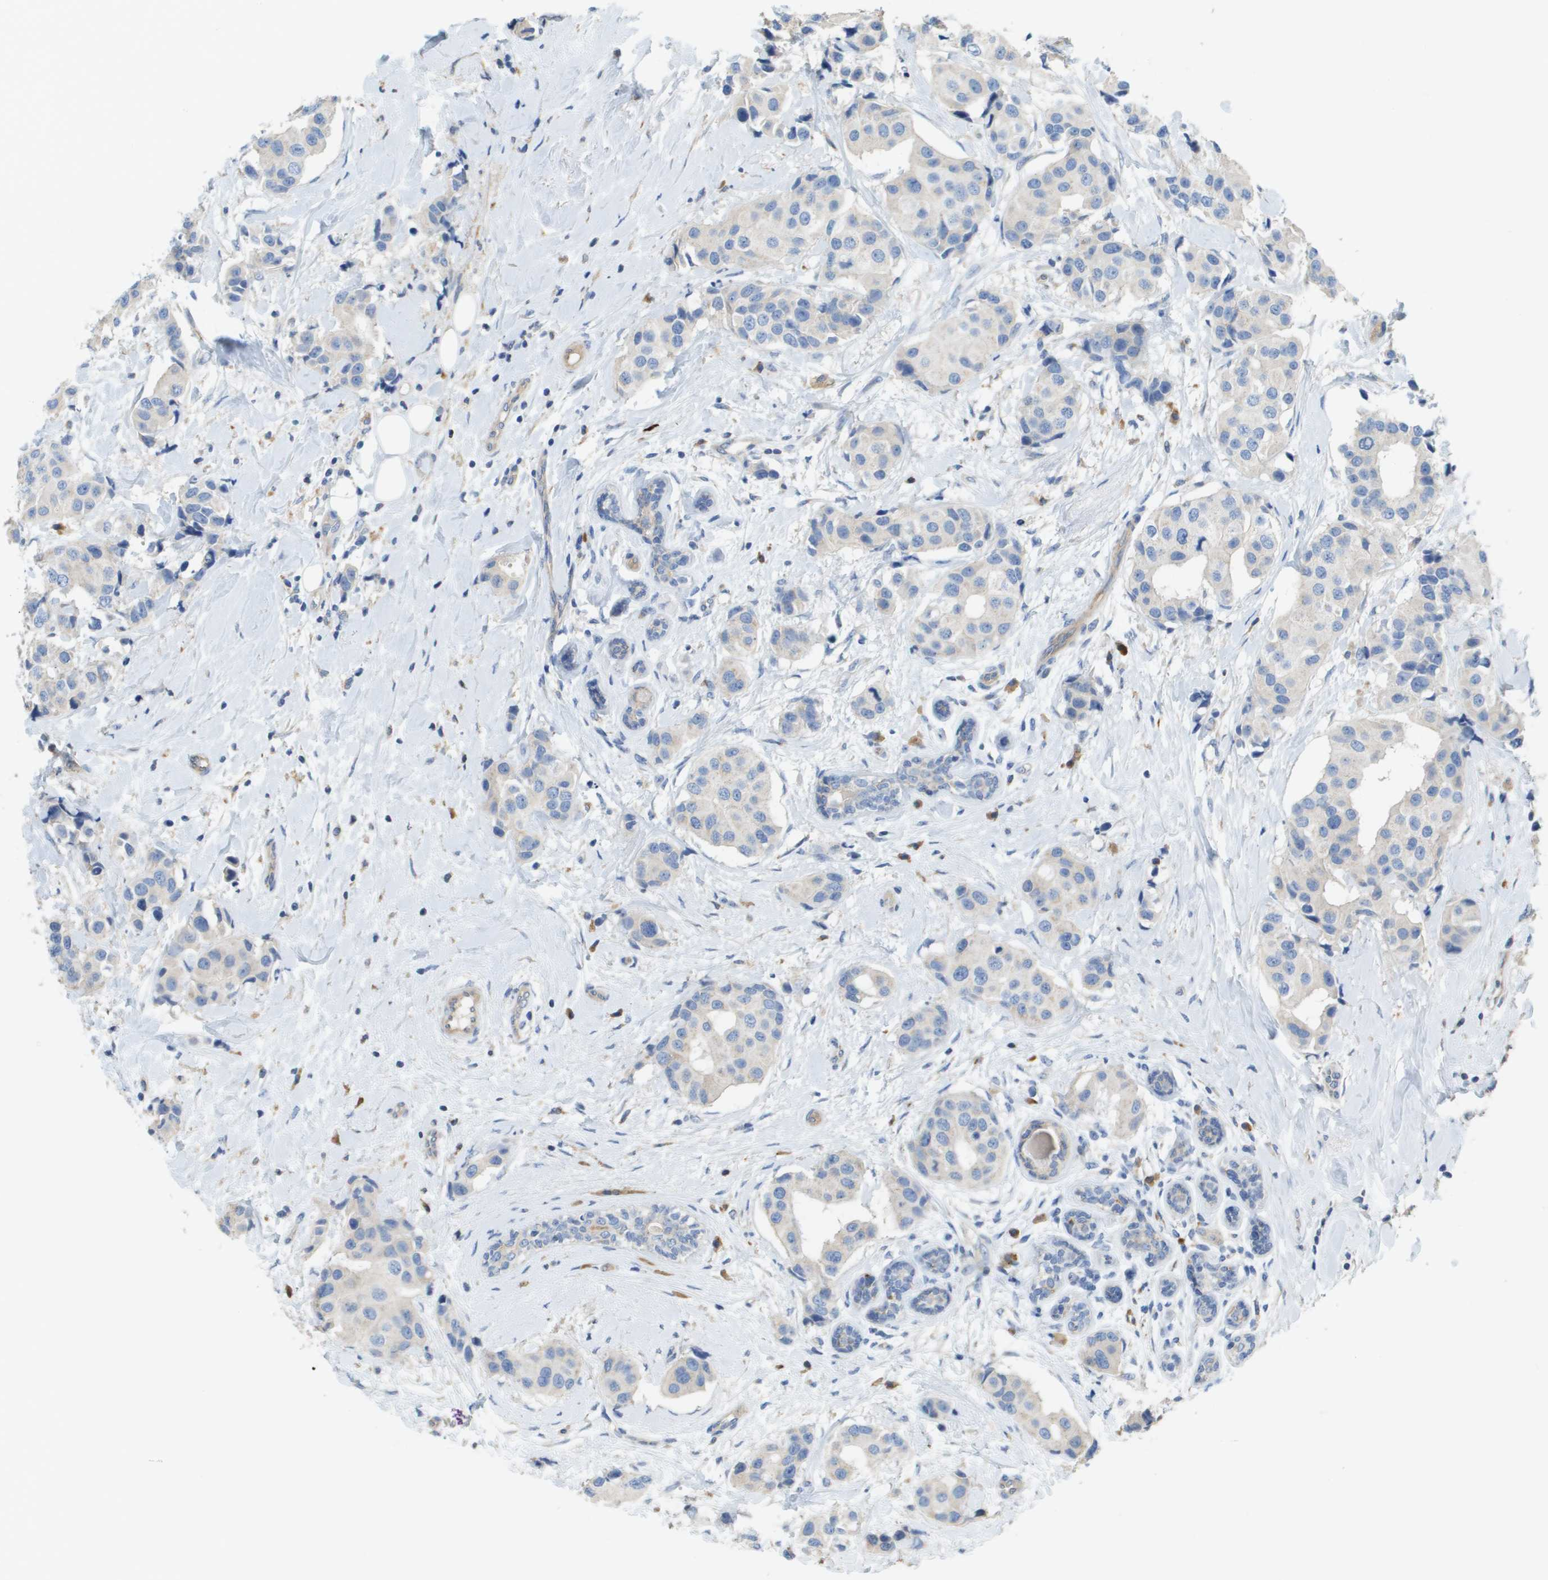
{"staining": {"intensity": "negative", "quantity": "none", "location": "none"}, "tissue": "breast cancer", "cell_type": "Tumor cells", "image_type": "cancer", "snomed": [{"axis": "morphology", "description": "Normal tissue, NOS"}, {"axis": "morphology", "description": "Duct carcinoma"}, {"axis": "topography", "description": "Breast"}], "caption": "Tumor cells show no significant expression in breast intraductal carcinoma.", "gene": "CASP10", "patient": {"sex": "female", "age": 39}}